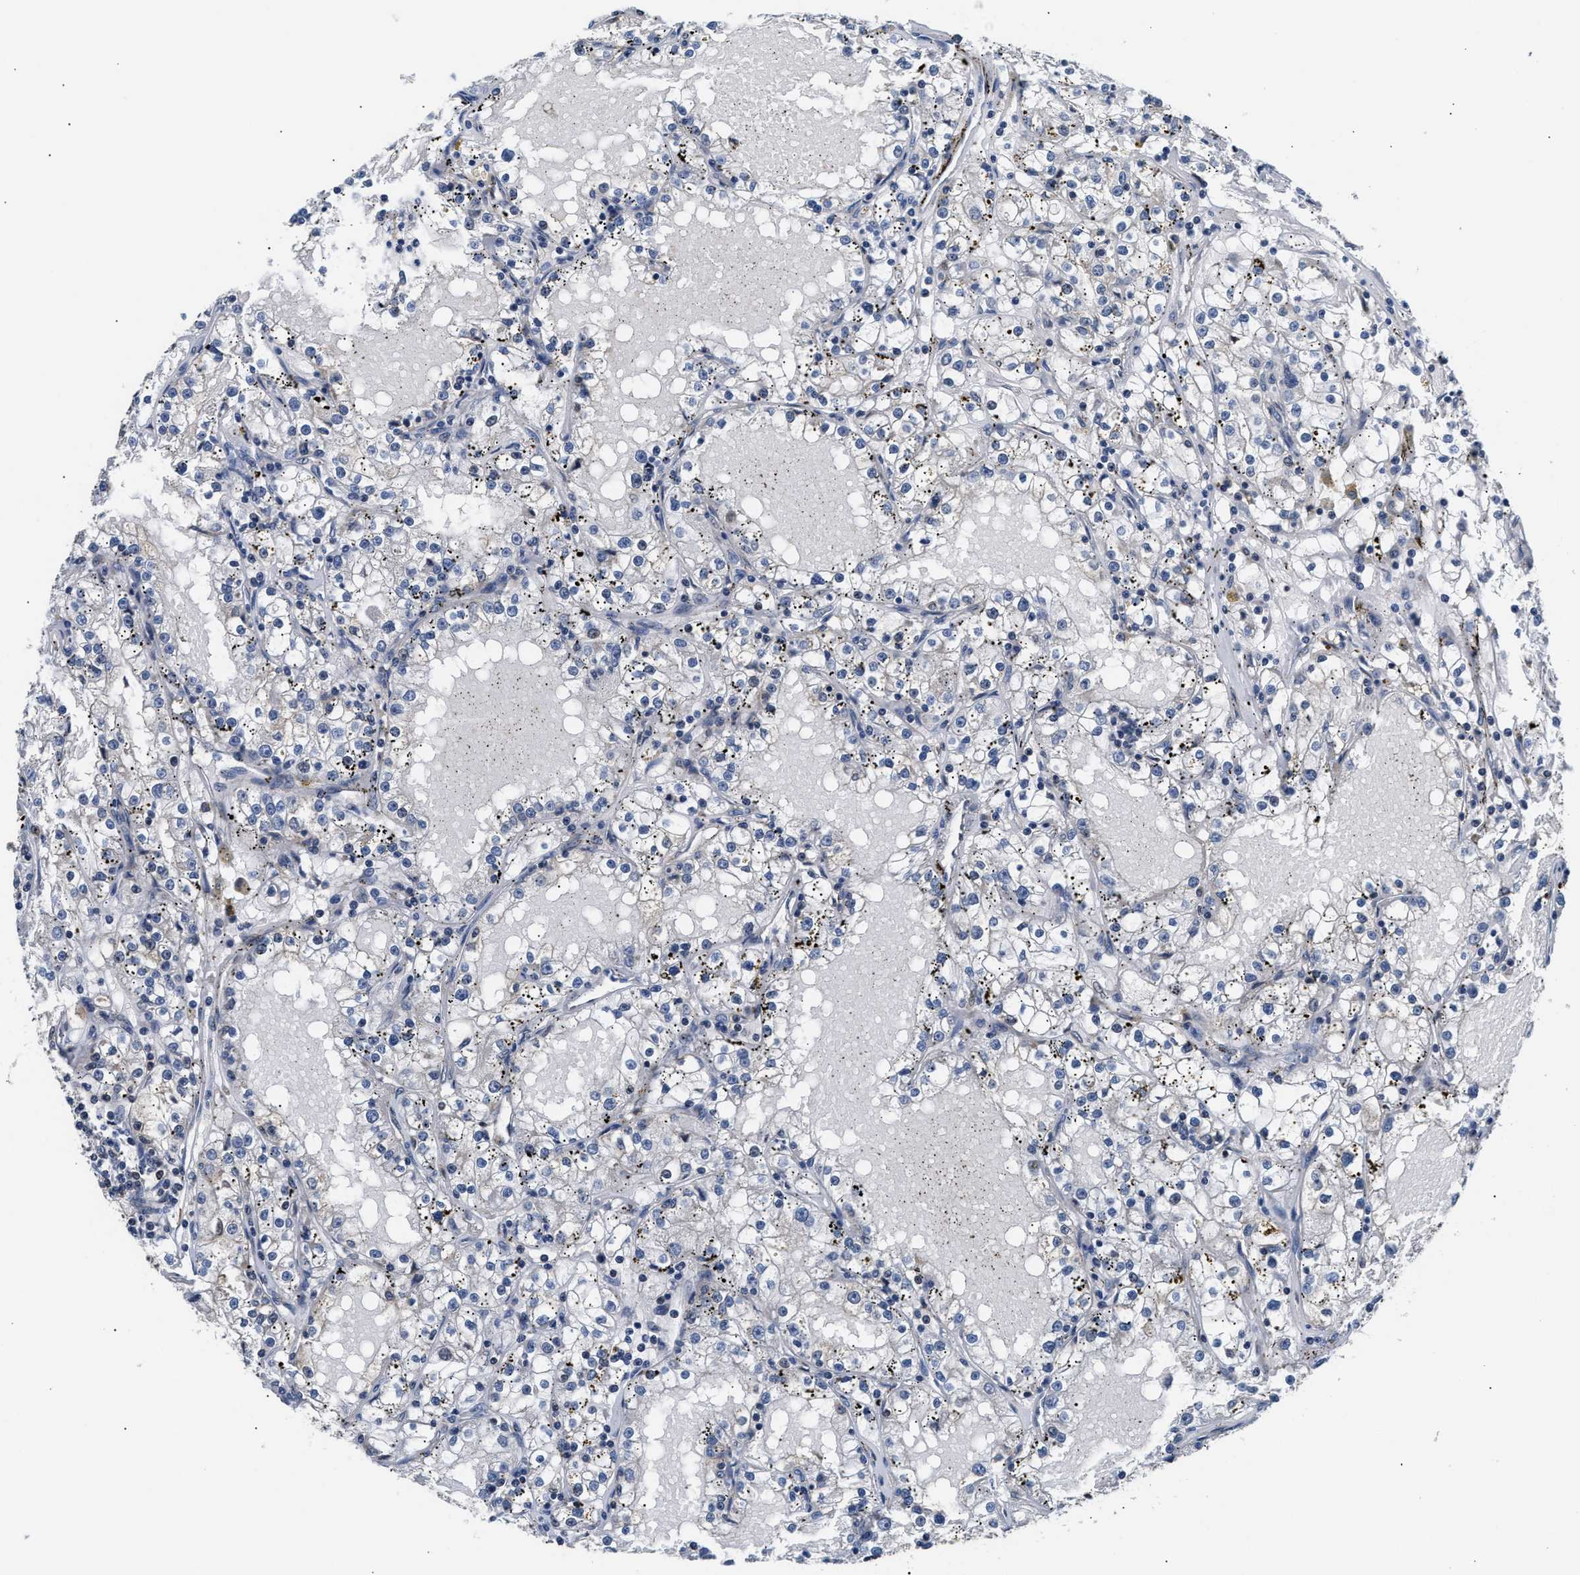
{"staining": {"intensity": "weak", "quantity": "<25%", "location": "cytoplasmic/membranous"}, "tissue": "renal cancer", "cell_type": "Tumor cells", "image_type": "cancer", "snomed": [{"axis": "morphology", "description": "Adenocarcinoma, NOS"}, {"axis": "topography", "description": "Kidney"}], "caption": "Adenocarcinoma (renal) was stained to show a protein in brown. There is no significant staining in tumor cells. The staining is performed using DAB brown chromogen with nuclei counter-stained in using hematoxylin.", "gene": "RAB29", "patient": {"sex": "male", "age": 56}}